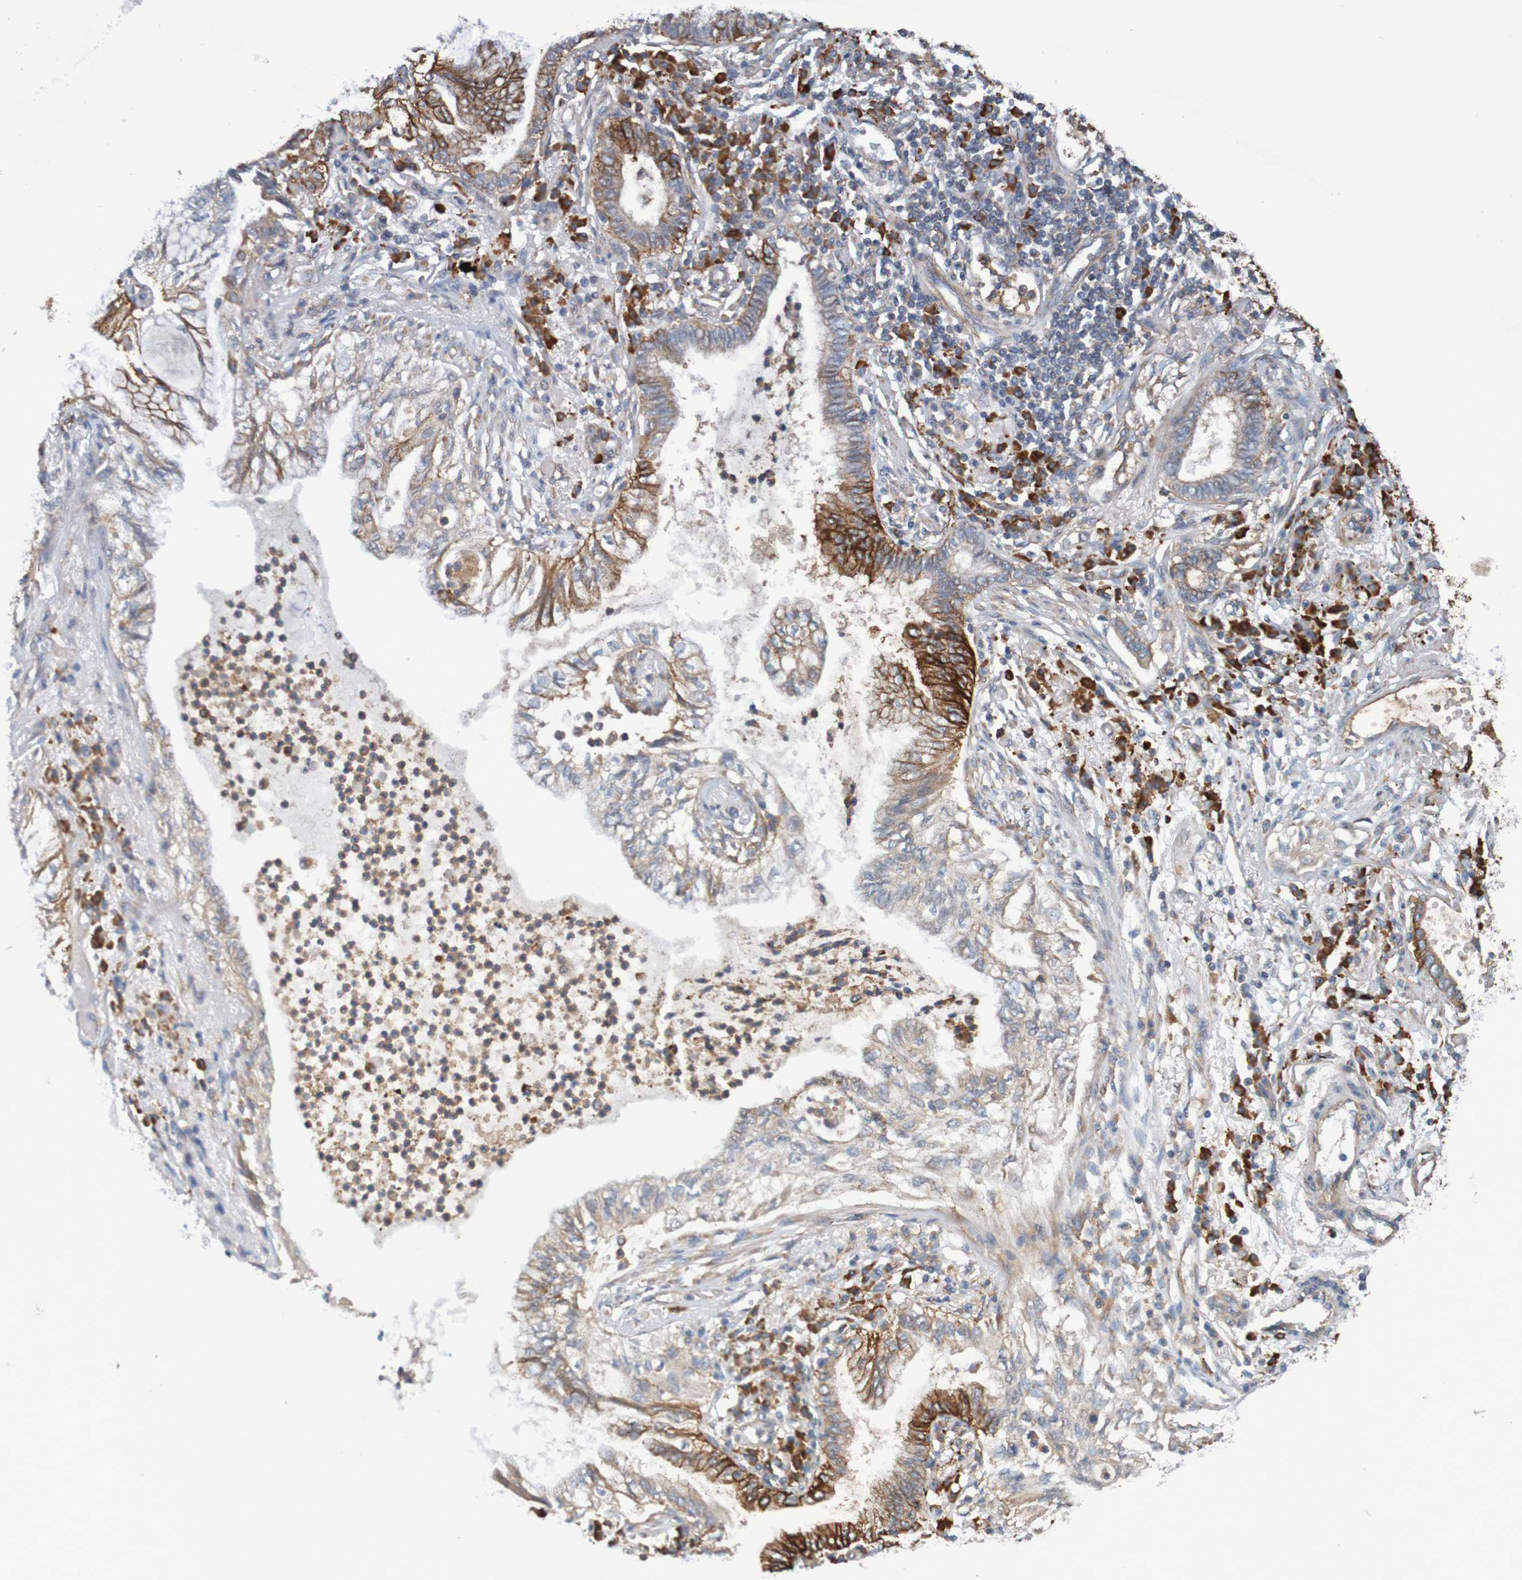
{"staining": {"intensity": "strong", "quantity": "25%-75%", "location": "cytoplasmic/membranous"}, "tissue": "lung cancer", "cell_type": "Tumor cells", "image_type": "cancer", "snomed": [{"axis": "morphology", "description": "Normal tissue, NOS"}, {"axis": "morphology", "description": "Adenocarcinoma, NOS"}, {"axis": "topography", "description": "Bronchus"}, {"axis": "topography", "description": "Lung"}], "caption": "Lung cancer tissue displays strong cytoplasmic/membranous expression in approximately 25%-75% of tumor cells", "gene": "CLDN18", "patient": {"sex": "female", "age": 70}}